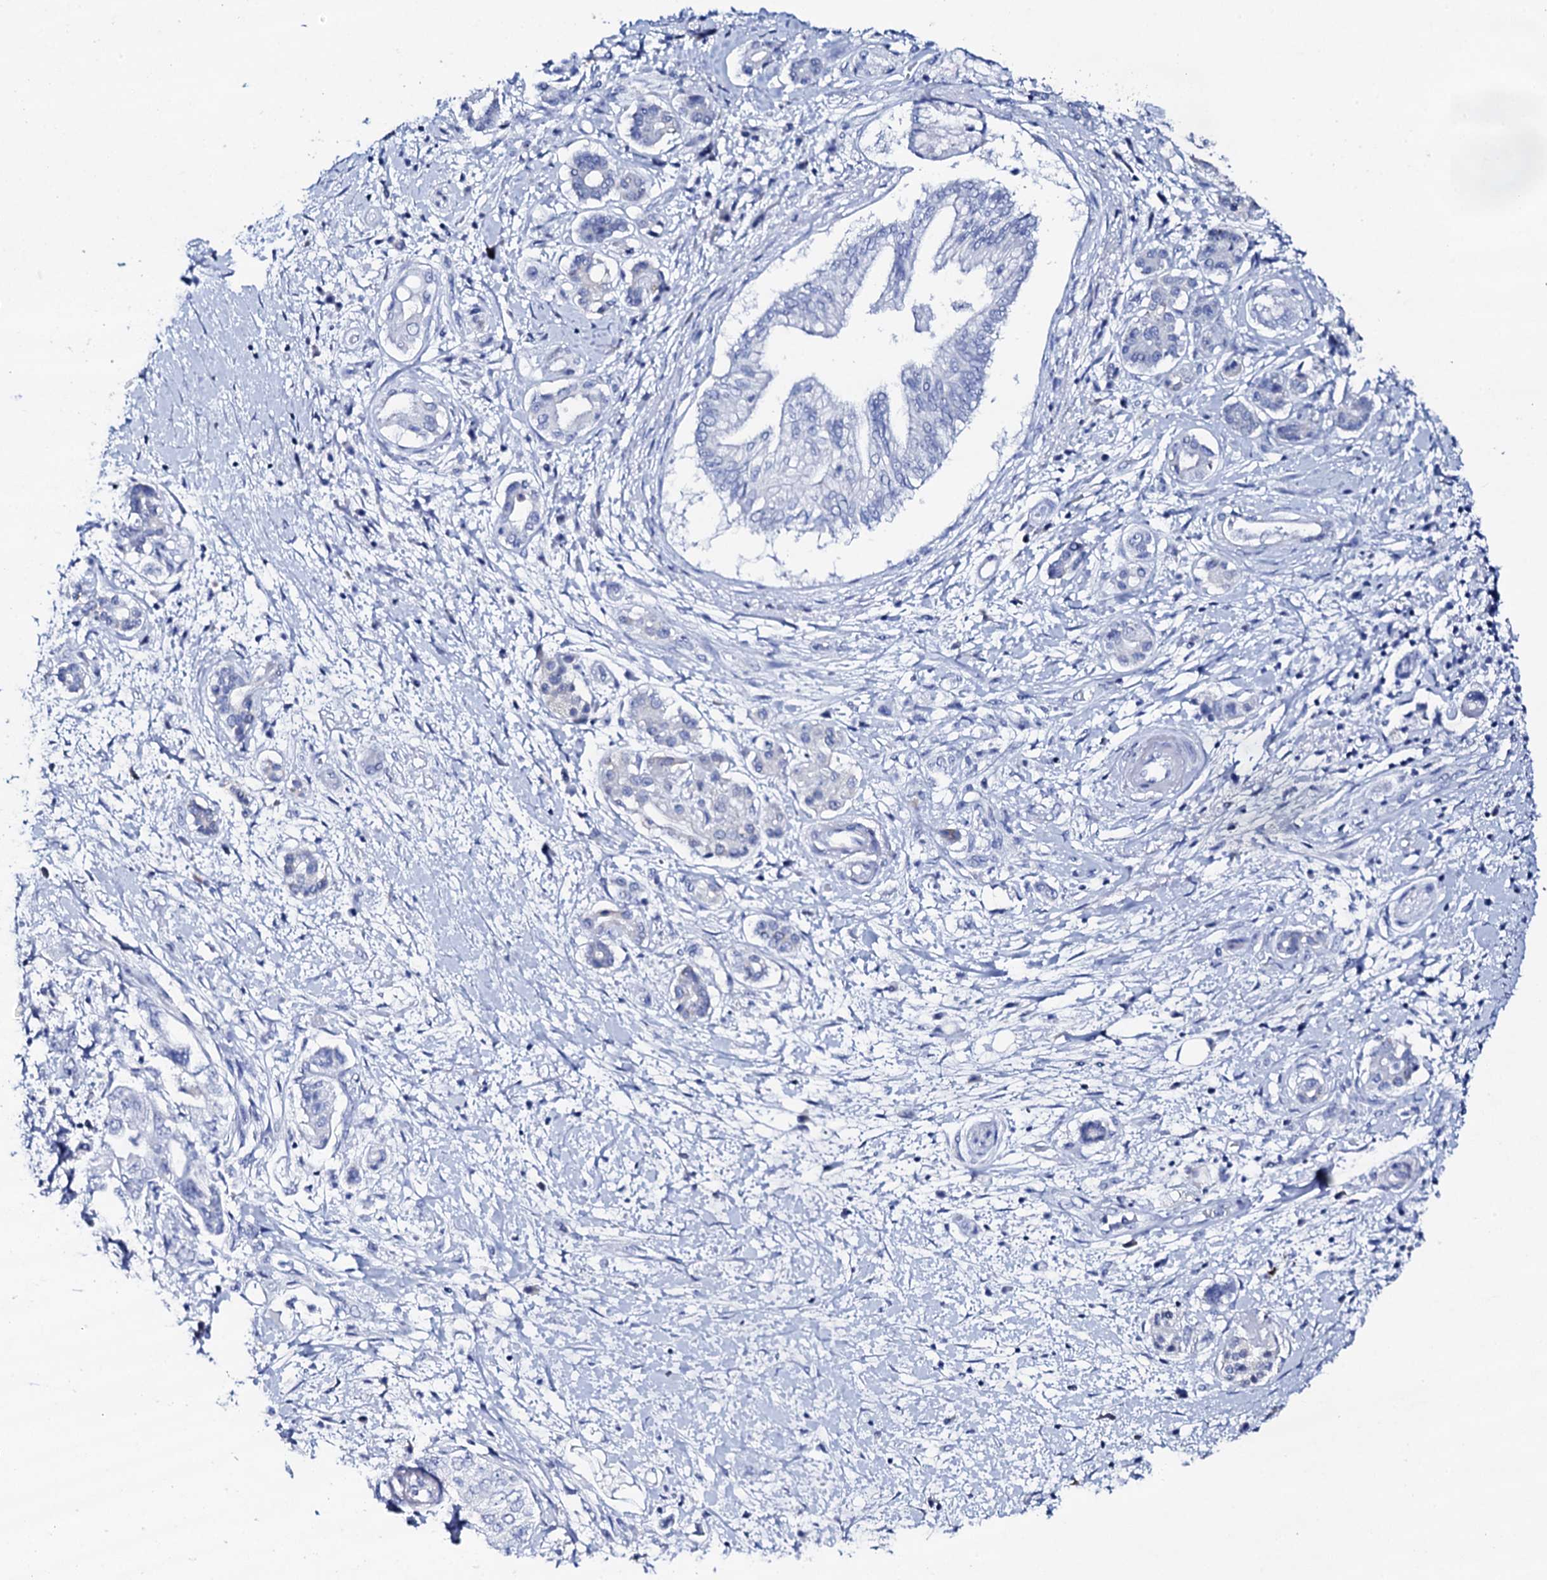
{"staining": {"intensity": "negative", "quantity": "none", "location": "none"}, "tissue": "pancreatic cancer", "cell_type": "Tumor cells", "image_type": "cancer", "snomed": [{"axis": "morphology", "description": "Adenocarcinoma, NOS"}, {"axis": "topography", "description": "Pancreas"}], "caption": "Histopathology image shows no protein staining in tumor cells of pancreatic cancer (adenocarcinoma) tissue.", "gene": "FBXL16", "patient": {"sex": "female", "age": 73}}